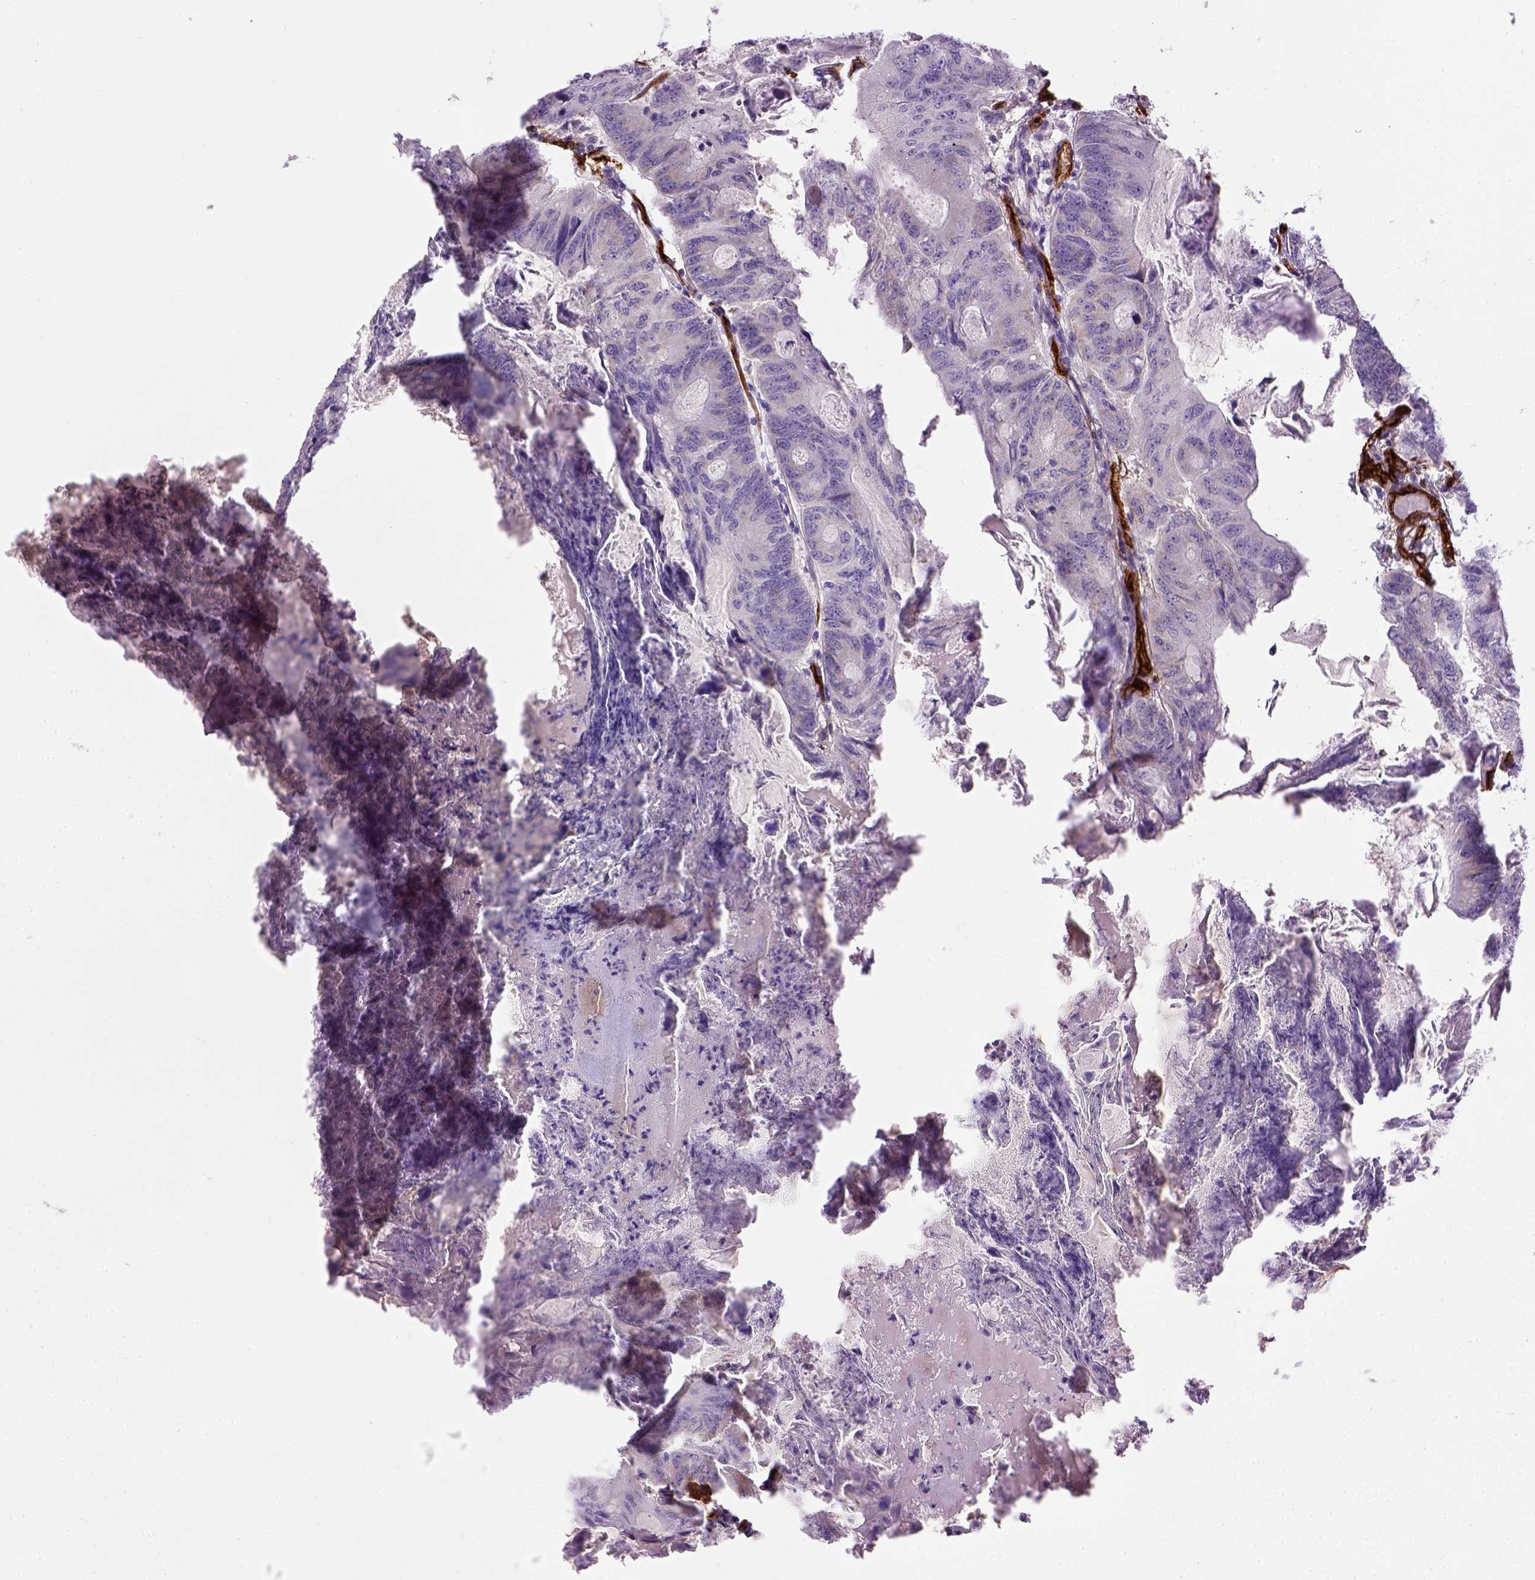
{"staining": {"intensity": "negative", "quantity": "none", "location": "none"}, "tissue": "colorectal cancer", "cell_type": "Tumor cells", "image_type": "cancer", "snomed": [{"axis": "morphology", "description": "Adenocarcinoma, NOS"}, {"axis": "topography", "description": "Colon"}], "caption": "IHC photomicrograph of neoplastic tissue: adenocarcinoma (colorectal) stained with DAB shows no significant protein staining in tumor cells.", "gene": "ENG", "patient": {"sex": "female", "age": 70}}